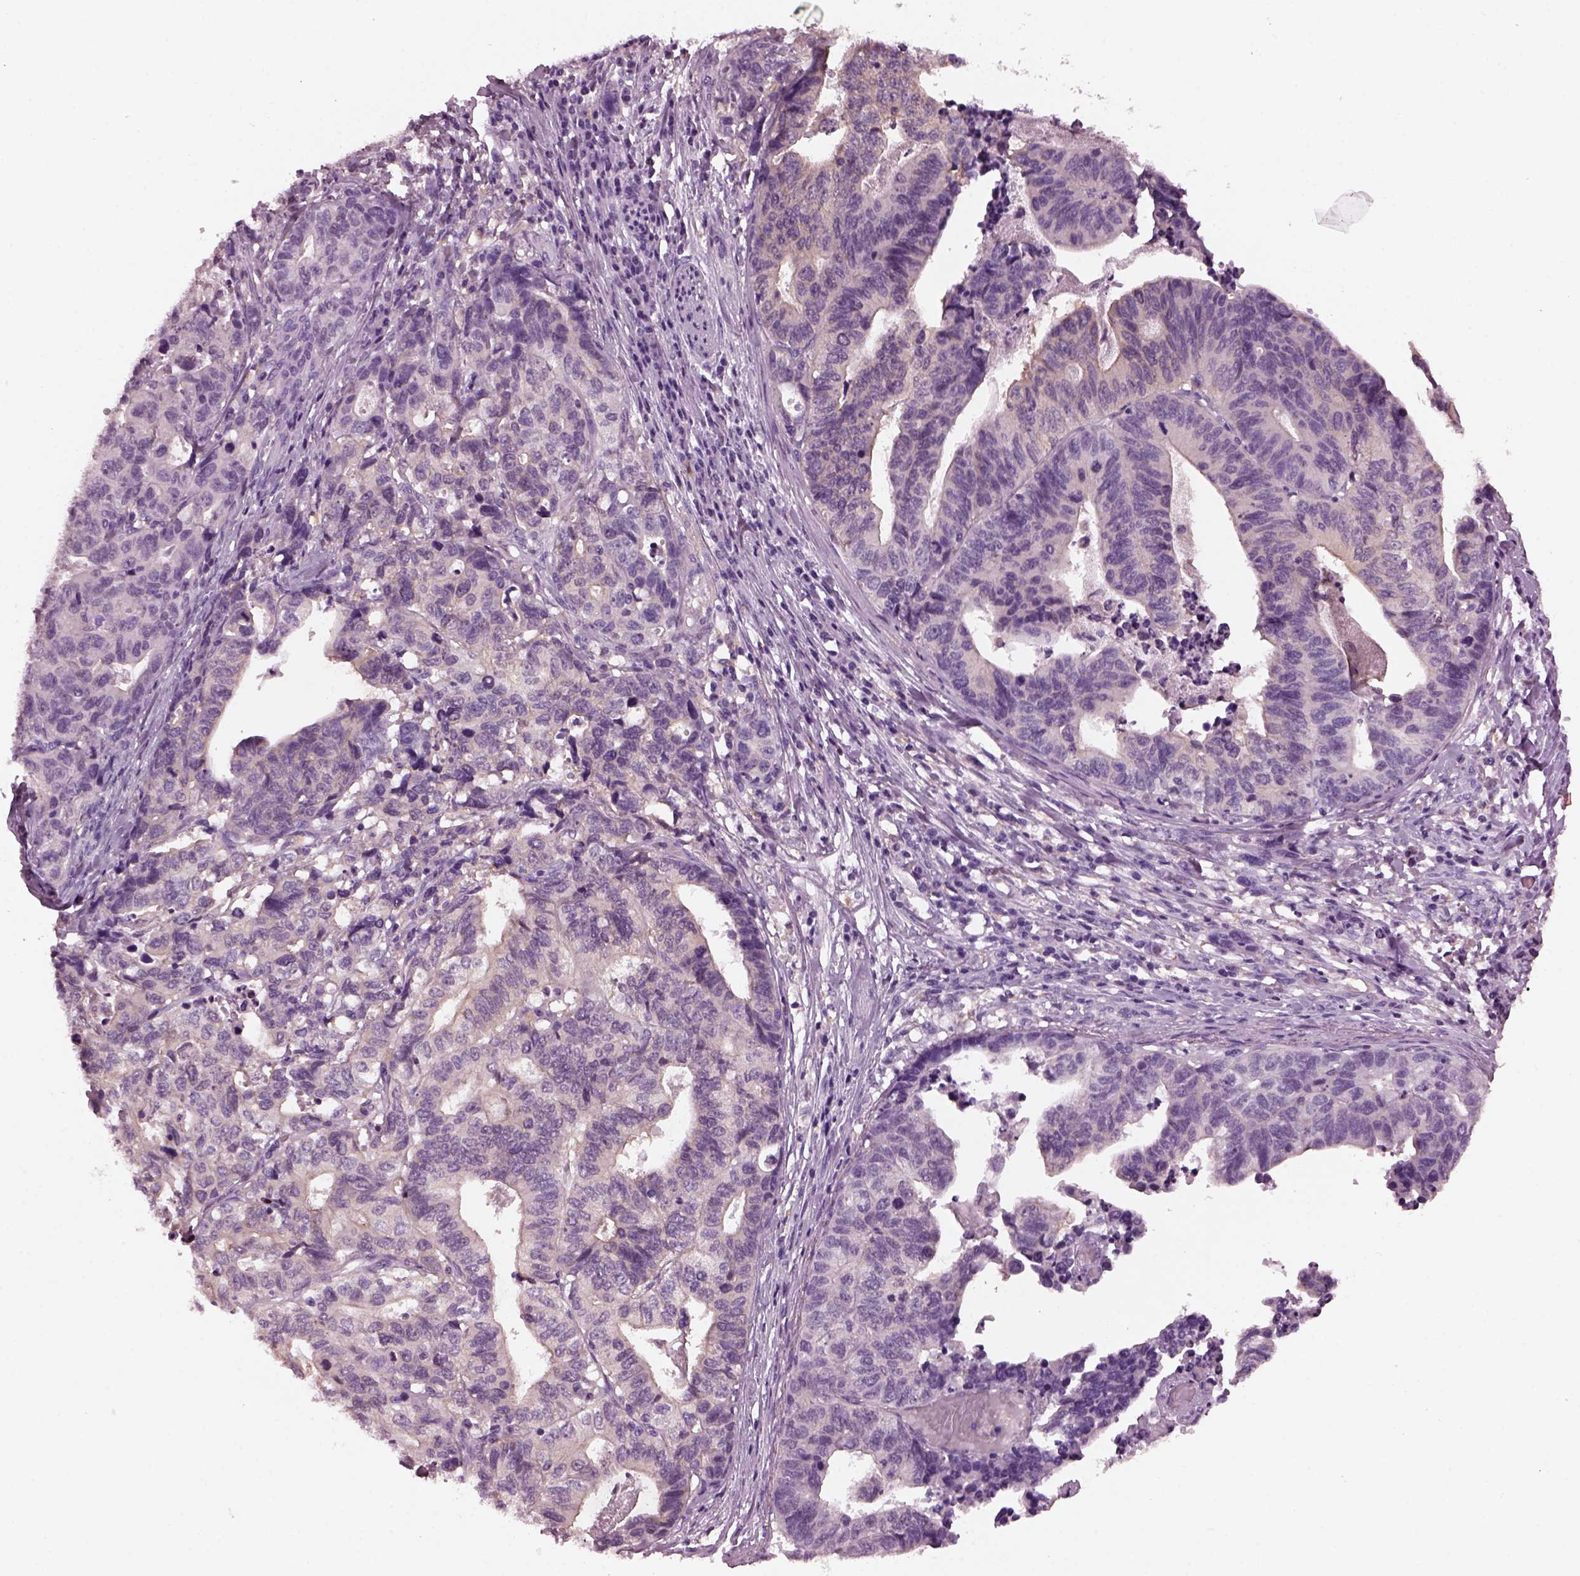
{"staining": {"intensity": "negative", "quantity": "none", "location": "none"}, "tissue": "stomach cancer", "cell_type": "Tumor cells", "image_type": "cancer", "snomed": [{"axis": "morphology", "description": "Adenocarcinoma, NOS"}, {"axis": "topography", "description": "Stomach, upper"}], "caption": "High power microscopy histopathology image of an IHC photomicrograph of stomach cancer (adenocarcinoma), revealing no significant positivity in tumor cells.", "gene": "SHTN1", "patient": {"sex": "female", "age": 67}}